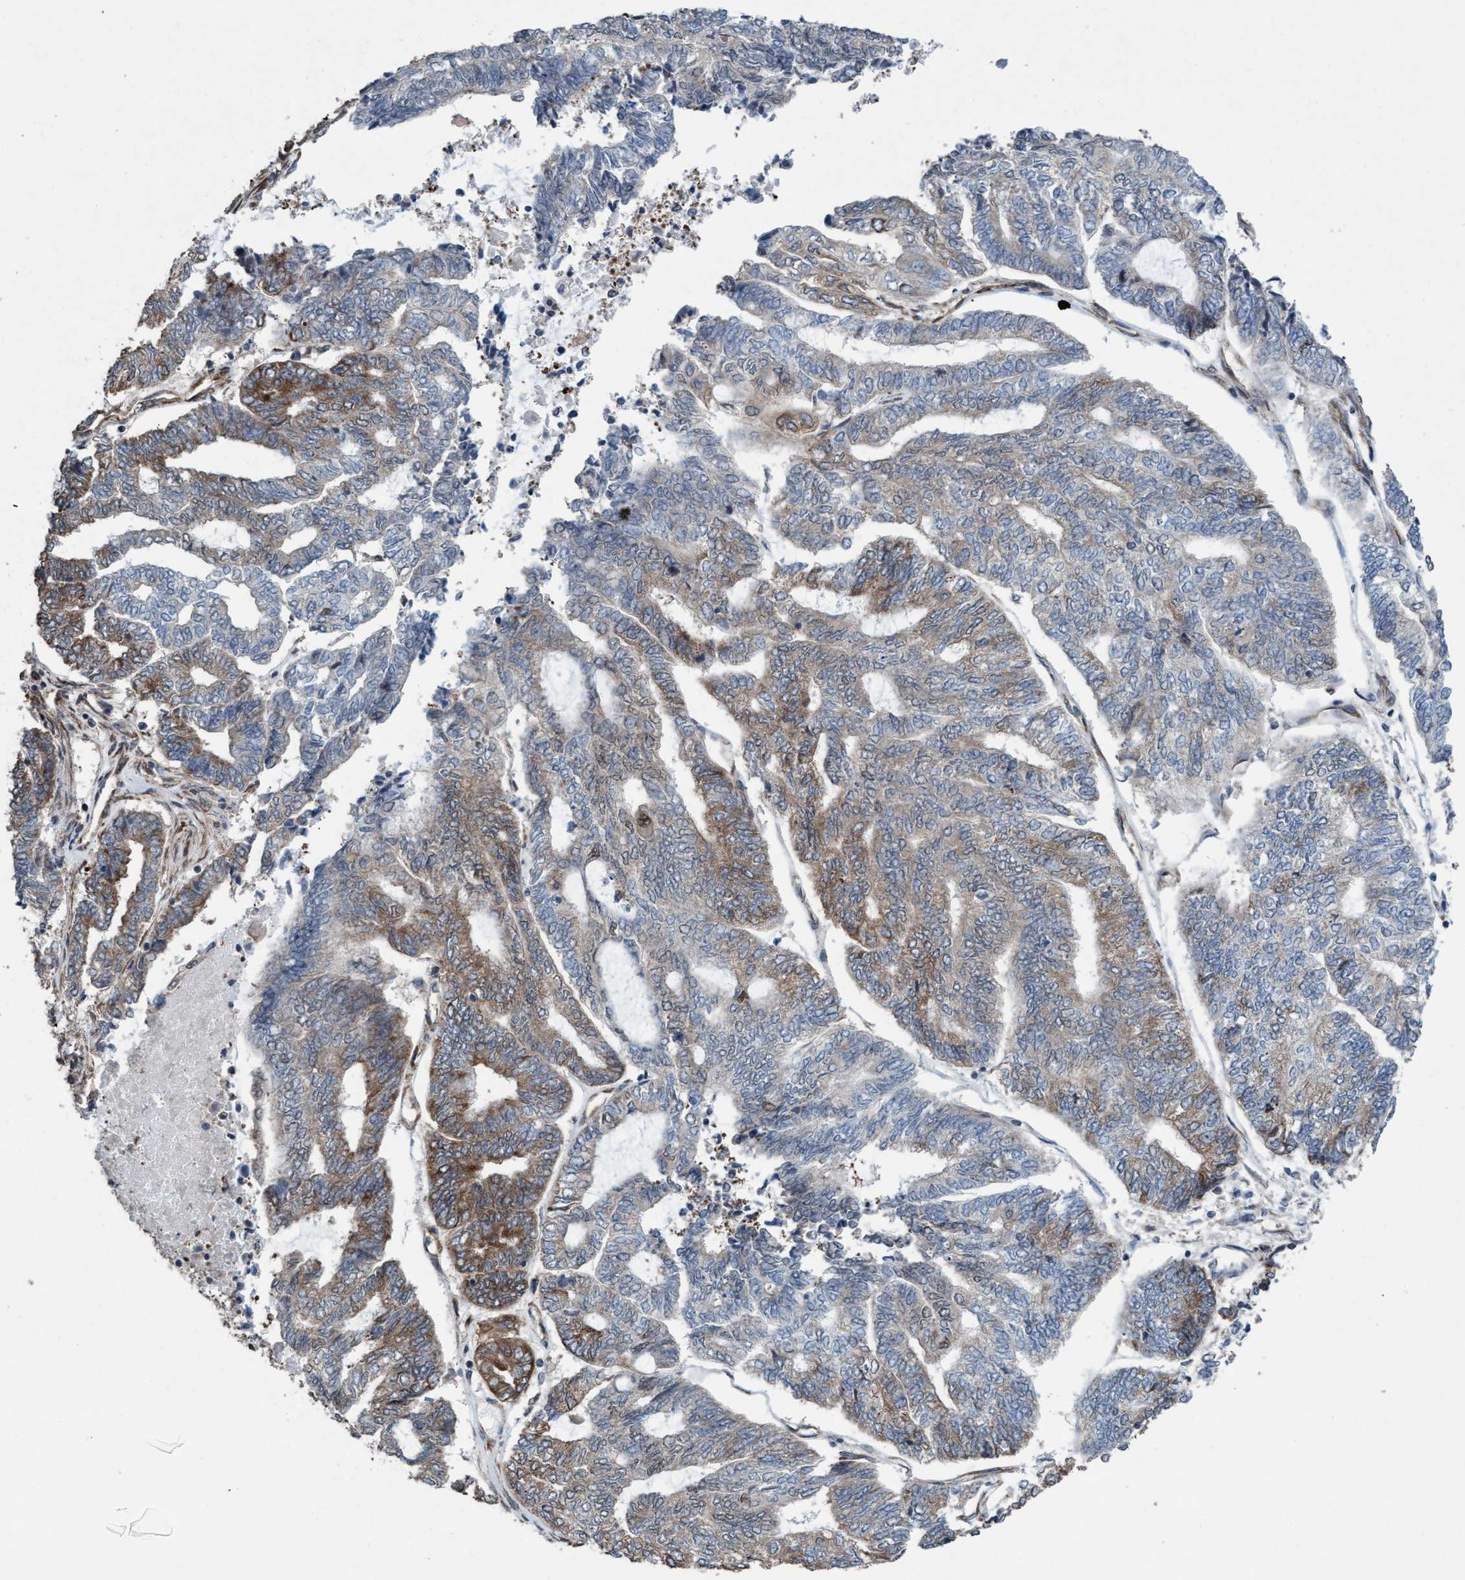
{"staining": {"intensity": "moderate", "quantity": "25%-75%", "location": "cytoplasmic/membranous"}, "tissue": "endometrial cancer", "cell_type": "Tumor cells", "image_type": "cancer", "snomed": [{"axis": "morphology", "description": "Adenocarcinoma, NOS"}, {"axis": "topography", "description": "Uterus"}, {"axis": "topography", "description": "Endometrium"}], "caption": "Immunohistochemistry histopathology image of human endometrial cancer stained for a protein (brown), which exhibits medium levels of moderate cytoplasmic/membranous staining in approximately 25%-75% of tumor cells.", "gene": "METAP2", "patient": {"sex": "female", "age": 70}}